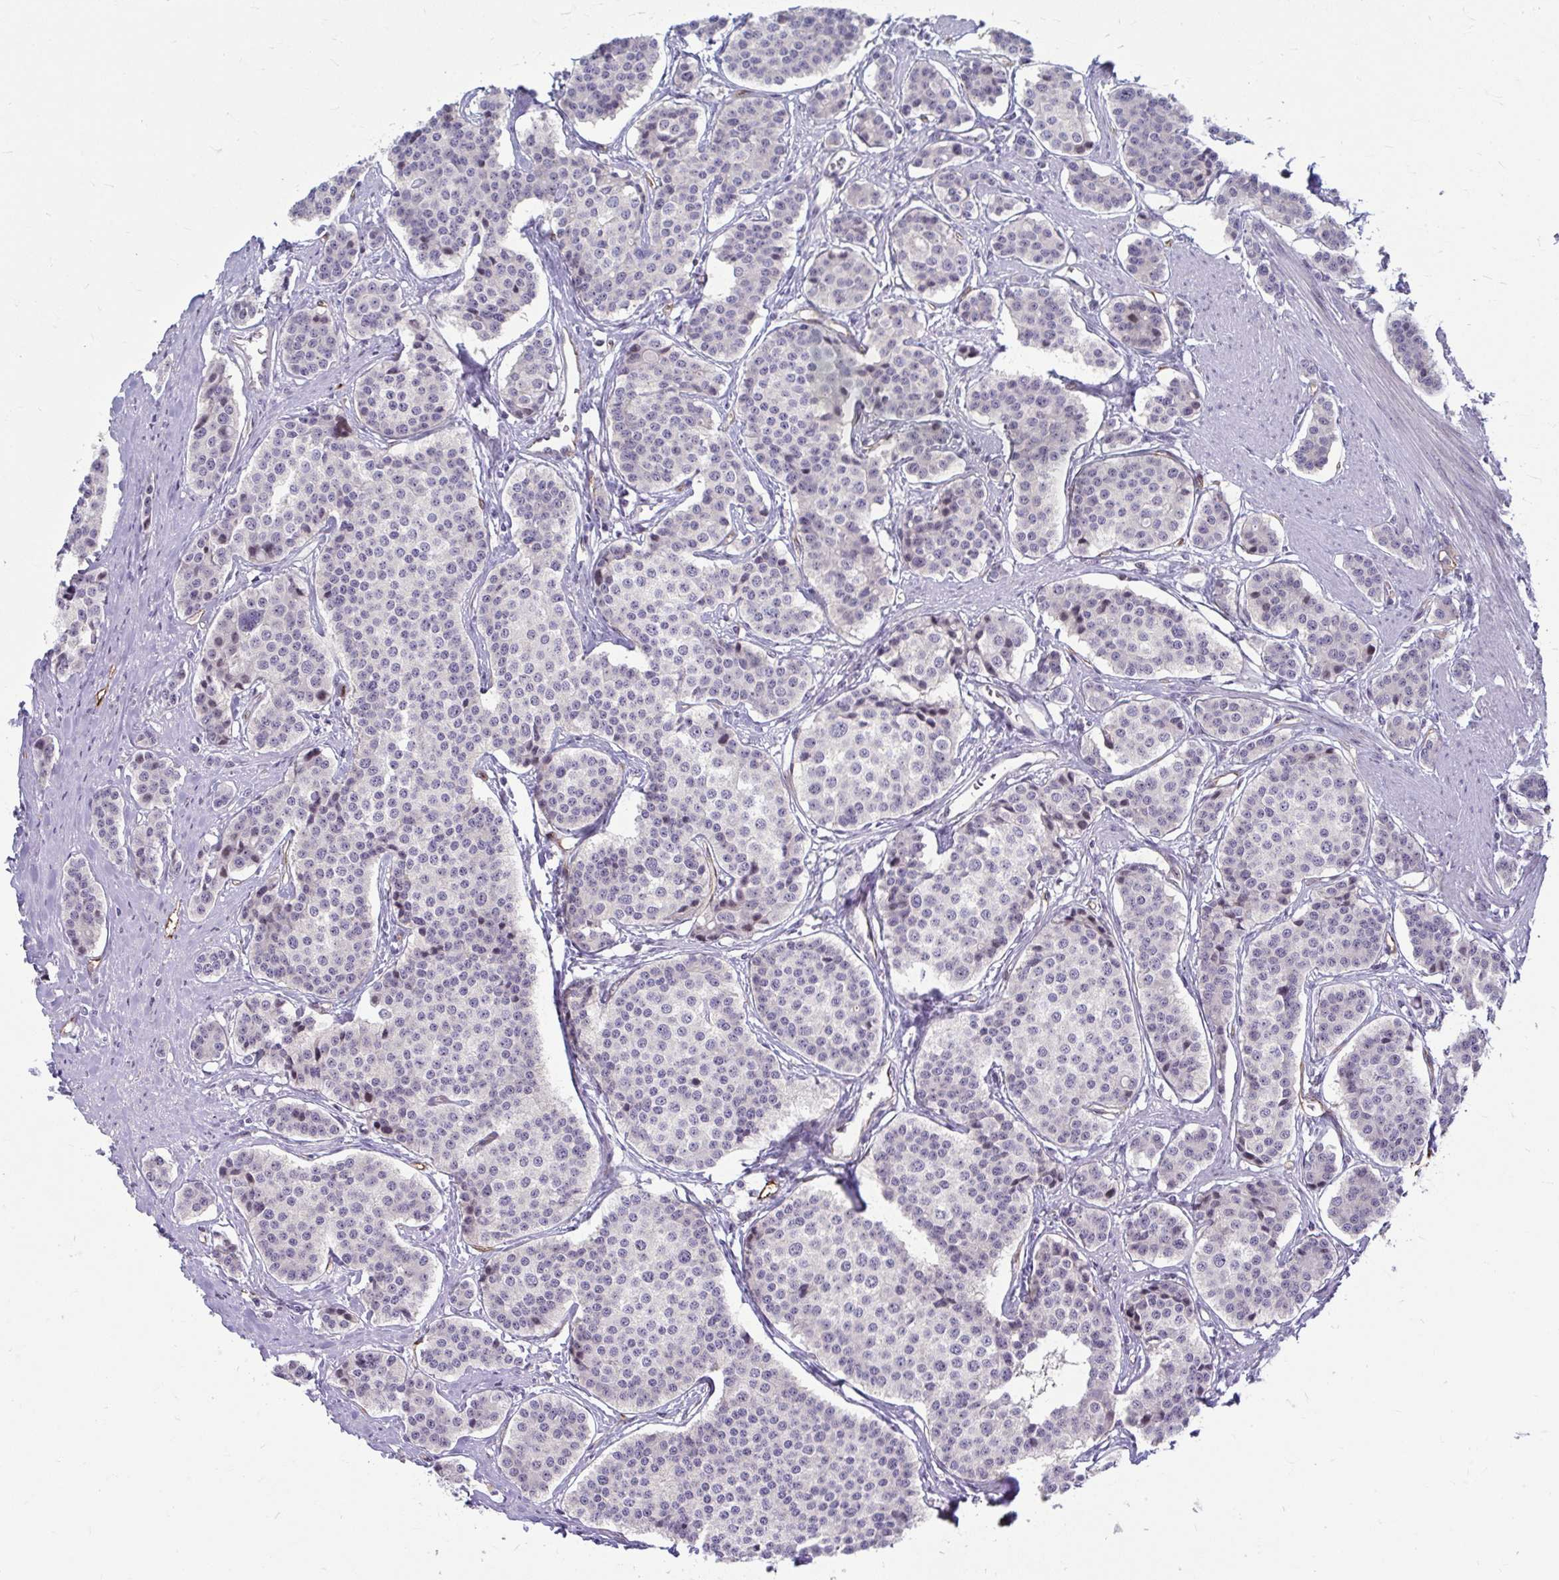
{"staining": {"intensity": "negative", "quantity": "none", "location": "none"}, "tissue": "carcinoid", "cell_type": "Tumor cells", "image_type": "cancer", "snomed": [{"axis": "morphology", "description": "Carcinoid, malignant, NOS"}, {"axis": "topography", "description": "Small intestine"}], "caption": "Tumor cells show no significant protein positivity in malignant carcinoid.", "gene": "MUS81", "patient": {"sex": "male", "age": 60}}